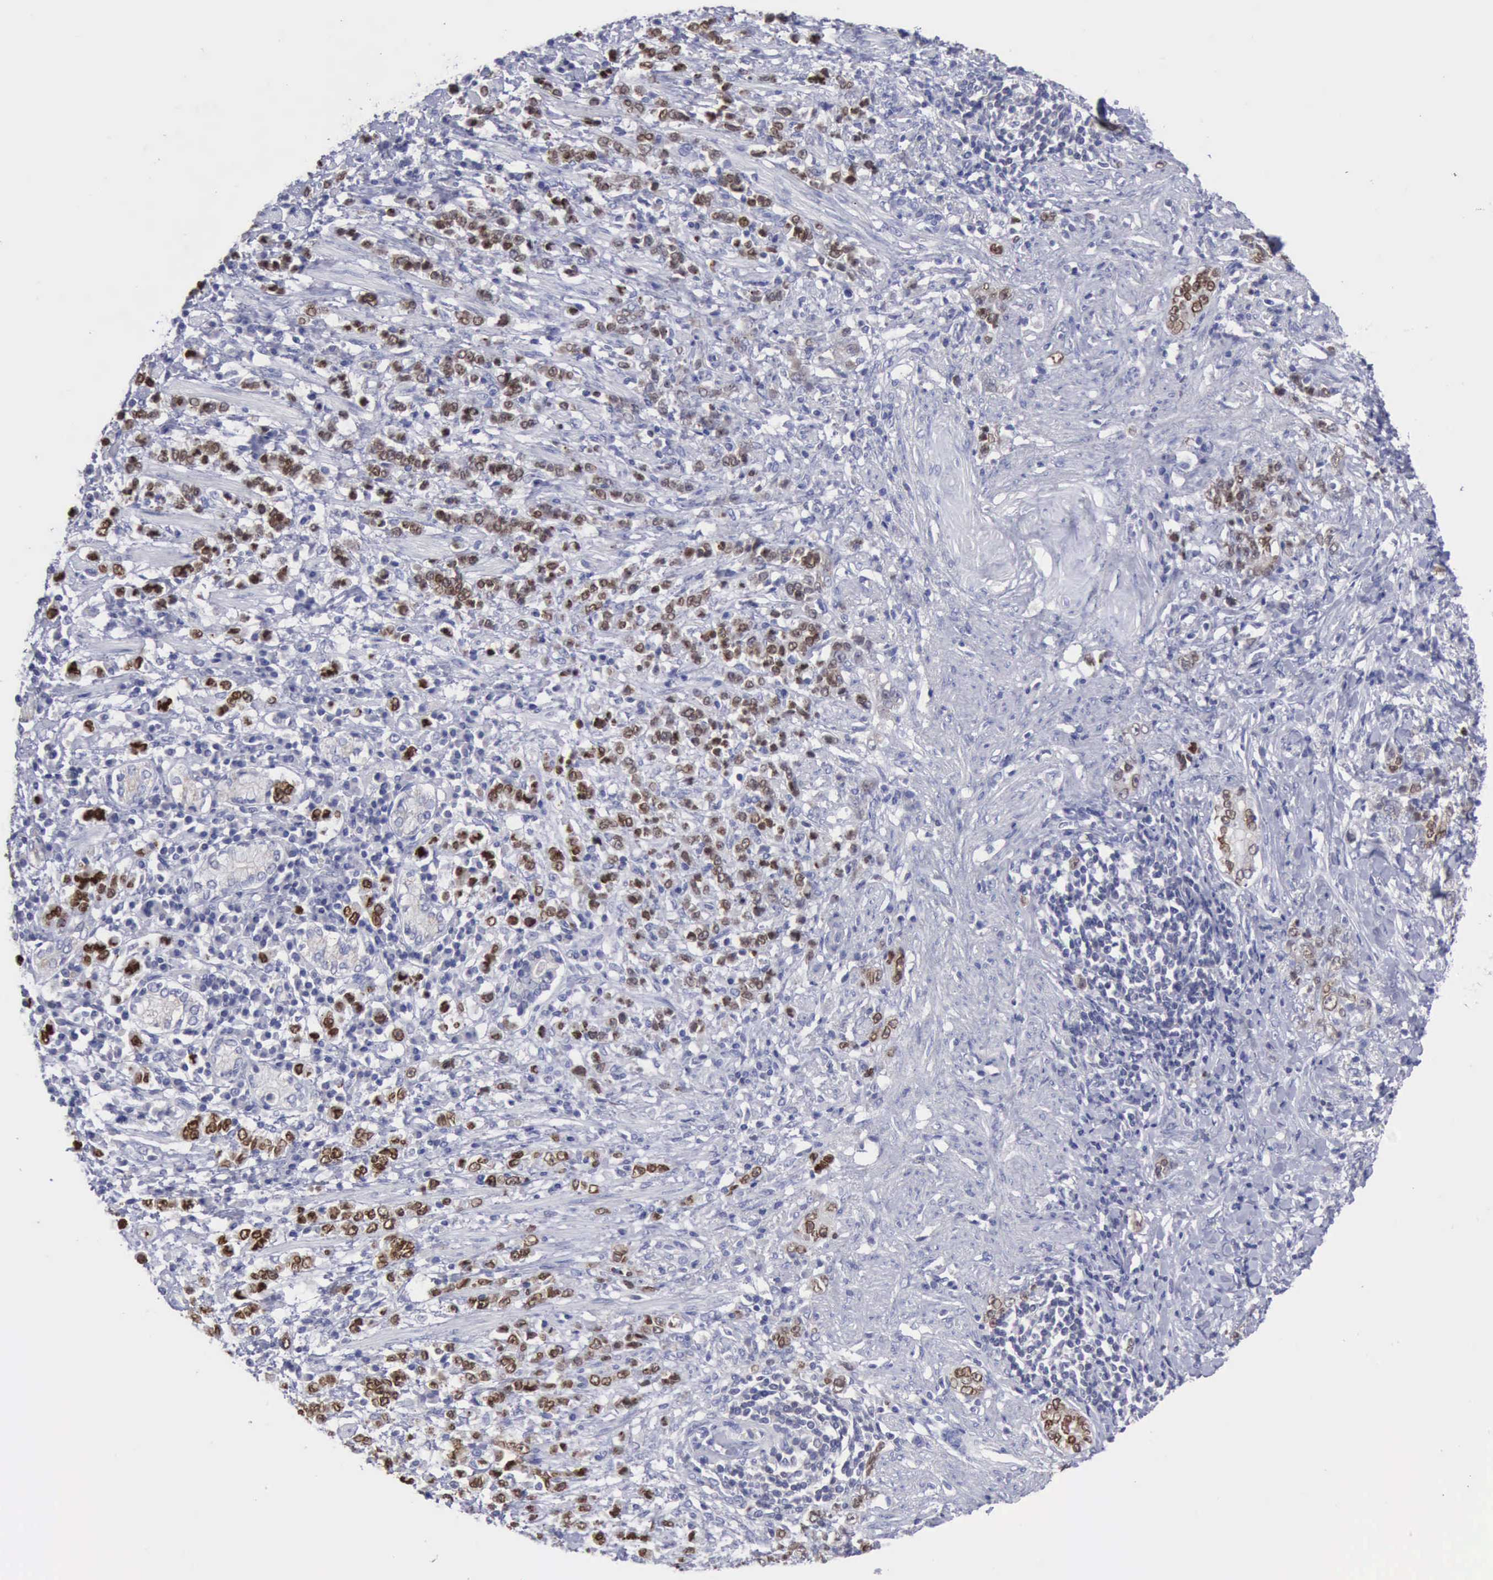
{"staining": {"intensity": "moderate", "quantity": ">75%", "location": "nuclear"}, "tissue": "stomach cancer", "cell_type": "Tumor cells", "image_type": "cancer", "snomed": [{"axis": "morphology", "description": "Adenocarcinoma, NOS"}, {"axis": "topography", "description": "Stomach, lower"}], "caption": "This photomicrograph displays immunohistochemistry (IHC) staining of human stomach cancer, with medium moderate nuclear expression in approximately >75% of tumor cells.", "gene": "SATB2", "patient": {"sex": "male", "age": 88}}